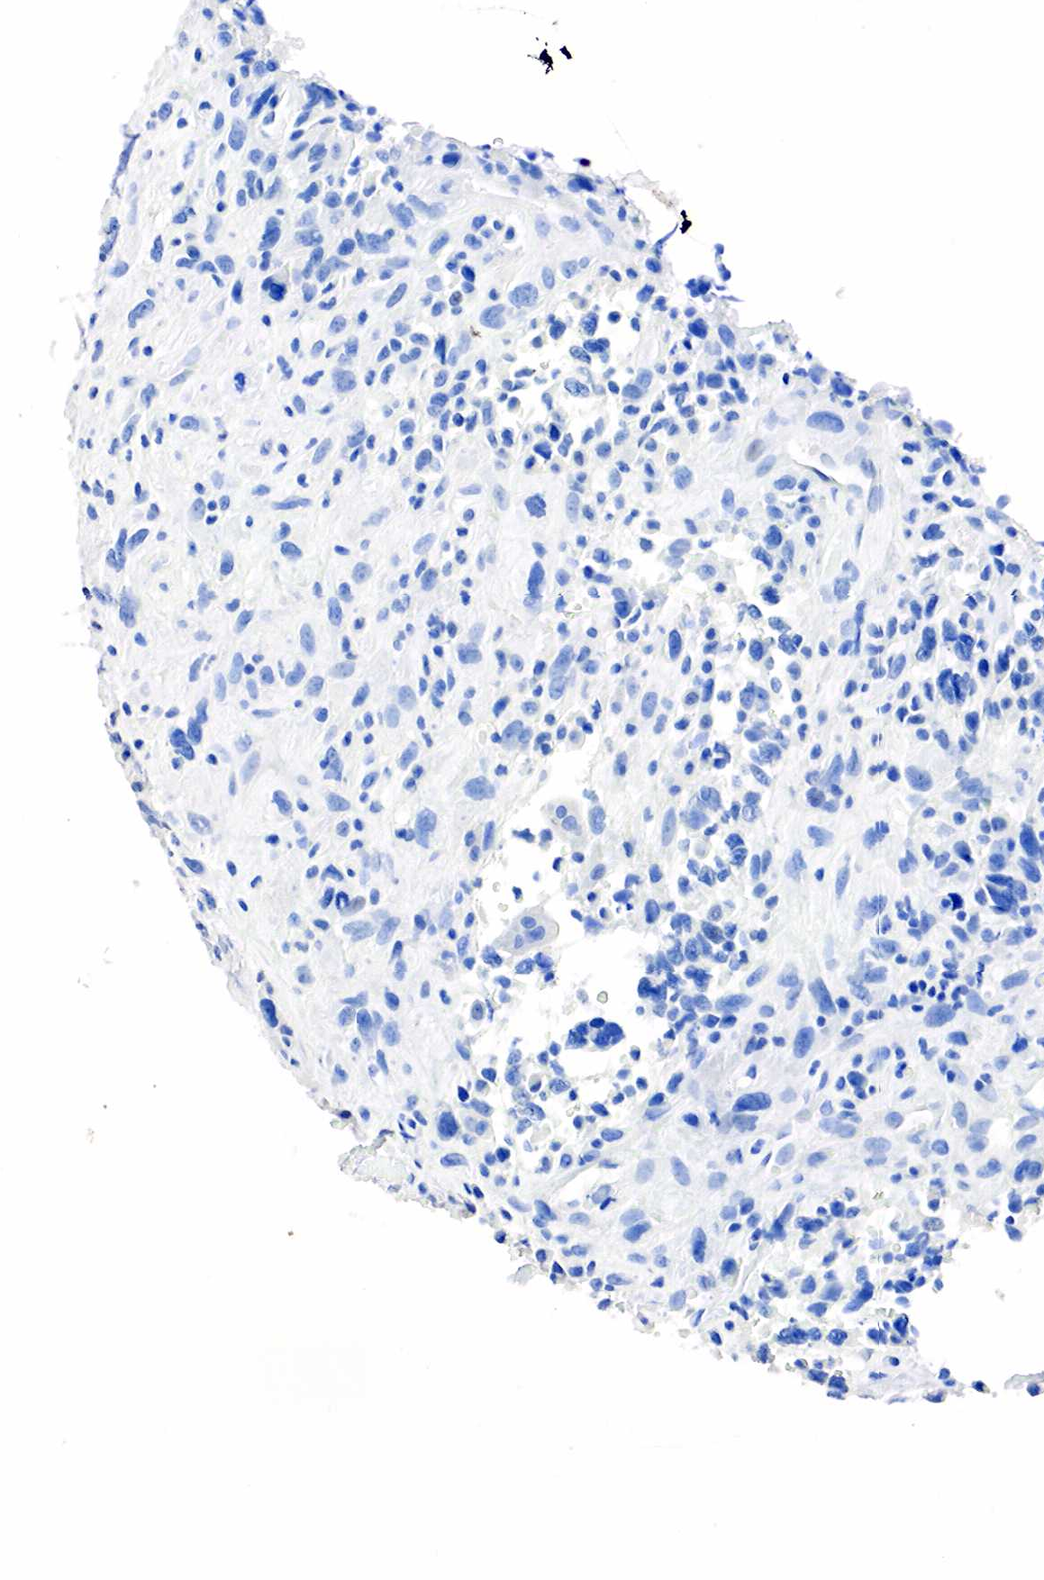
{"staining": {"intensity": "negative", "quantity": "none", "location": "none"}, "tissue": "breast cancer", "cell_type": "Tumor cells", "image_type": "cancer", "snomed": [{"axis": "morphology", "description": "Neoplasm, malignant, NOS"}, {"axis": "topography", "description": "Breast"}], "caption": "A high-resolution micrograph shows immunohistochemistry staining of breast cancer, which displays no significant staining in tumor cells.", "gene": "SST", "patient": {"sex": "female", "age": 50}}